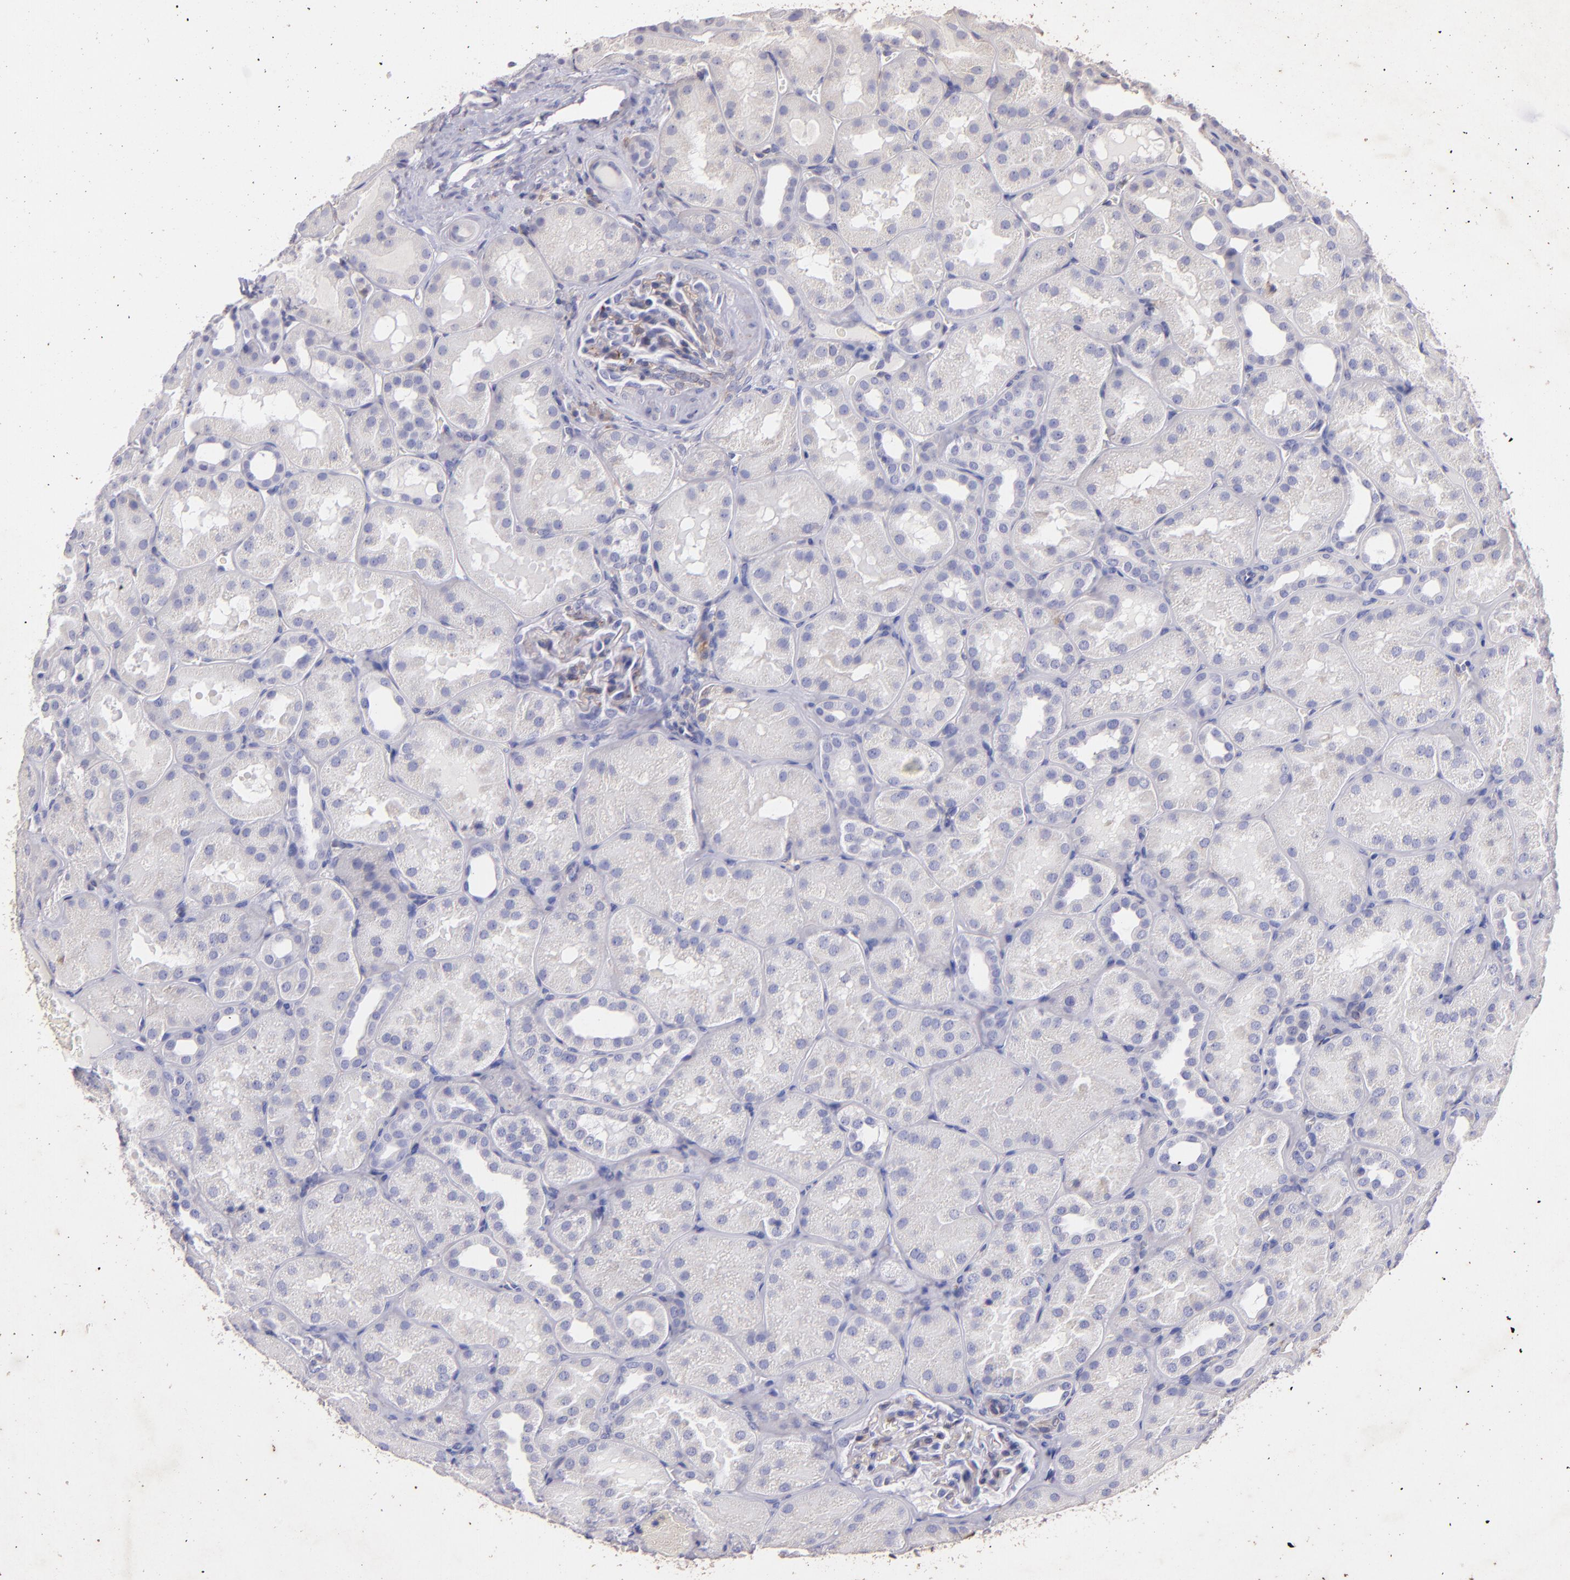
{"staining": {"intensity": "weak", "quantity": ">75%", "location": "cytoplasmic/membranous"}, "tissue": "kidney", "cell_type": "Cells in glomeruli", "image_type": "normal", "snomed": [{"axis": "morphology", "description": "Normal tissue, NOS"}, {"axis": "topography", "description": "Kidney"}], "caption": "High-power microscopy captured an immunohistochemistry (IHC) histopathology image of normal kidney, revealing weak cytoplasmic/membranous positivity in approximately >75% of cells in glomeruli. (DAB (3,3'-diaminobenzidine) = brown stain, brightfield microscopy at high magnification).", "gene": "RET", "patient": {"sex": "male", "age": 28}}